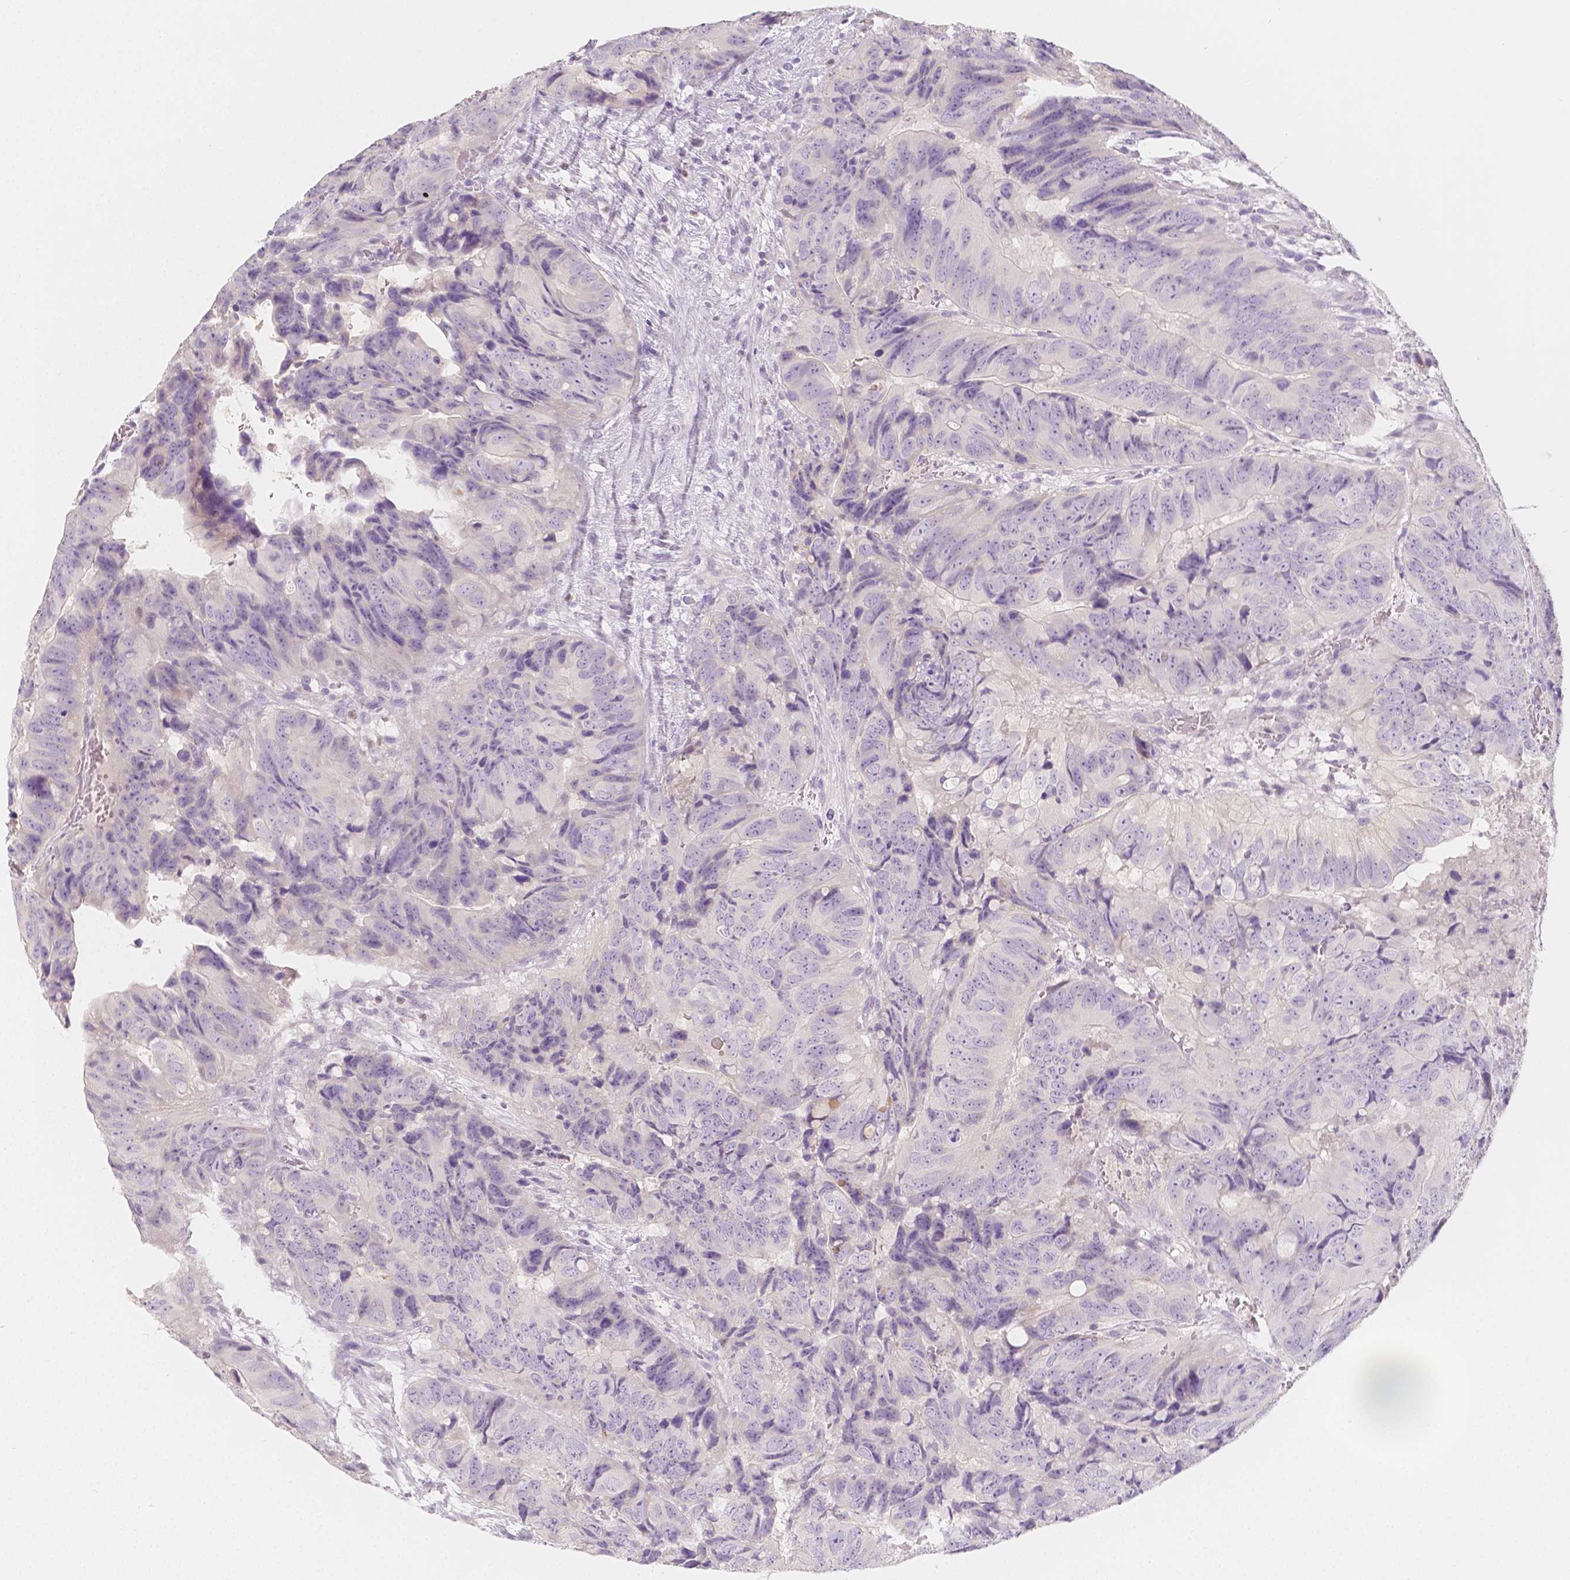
{"staining": {"intensity": "negative", "quantity": "none", "location": "none"}, "tissue": "colorectal cancer", "cell_type": "Tumor cells", "image_type": "cancer", "snomed": [{"axis": "morphology", "description": "Adenocarcinoma, NOS"}, {"axis": "topography", "description": "Colon"}], "caption": "Tumor cells are negative for protein expression in human colorectal cancer.", "gene": "BATF", "patient": {"sex": "male", "age": 79}}